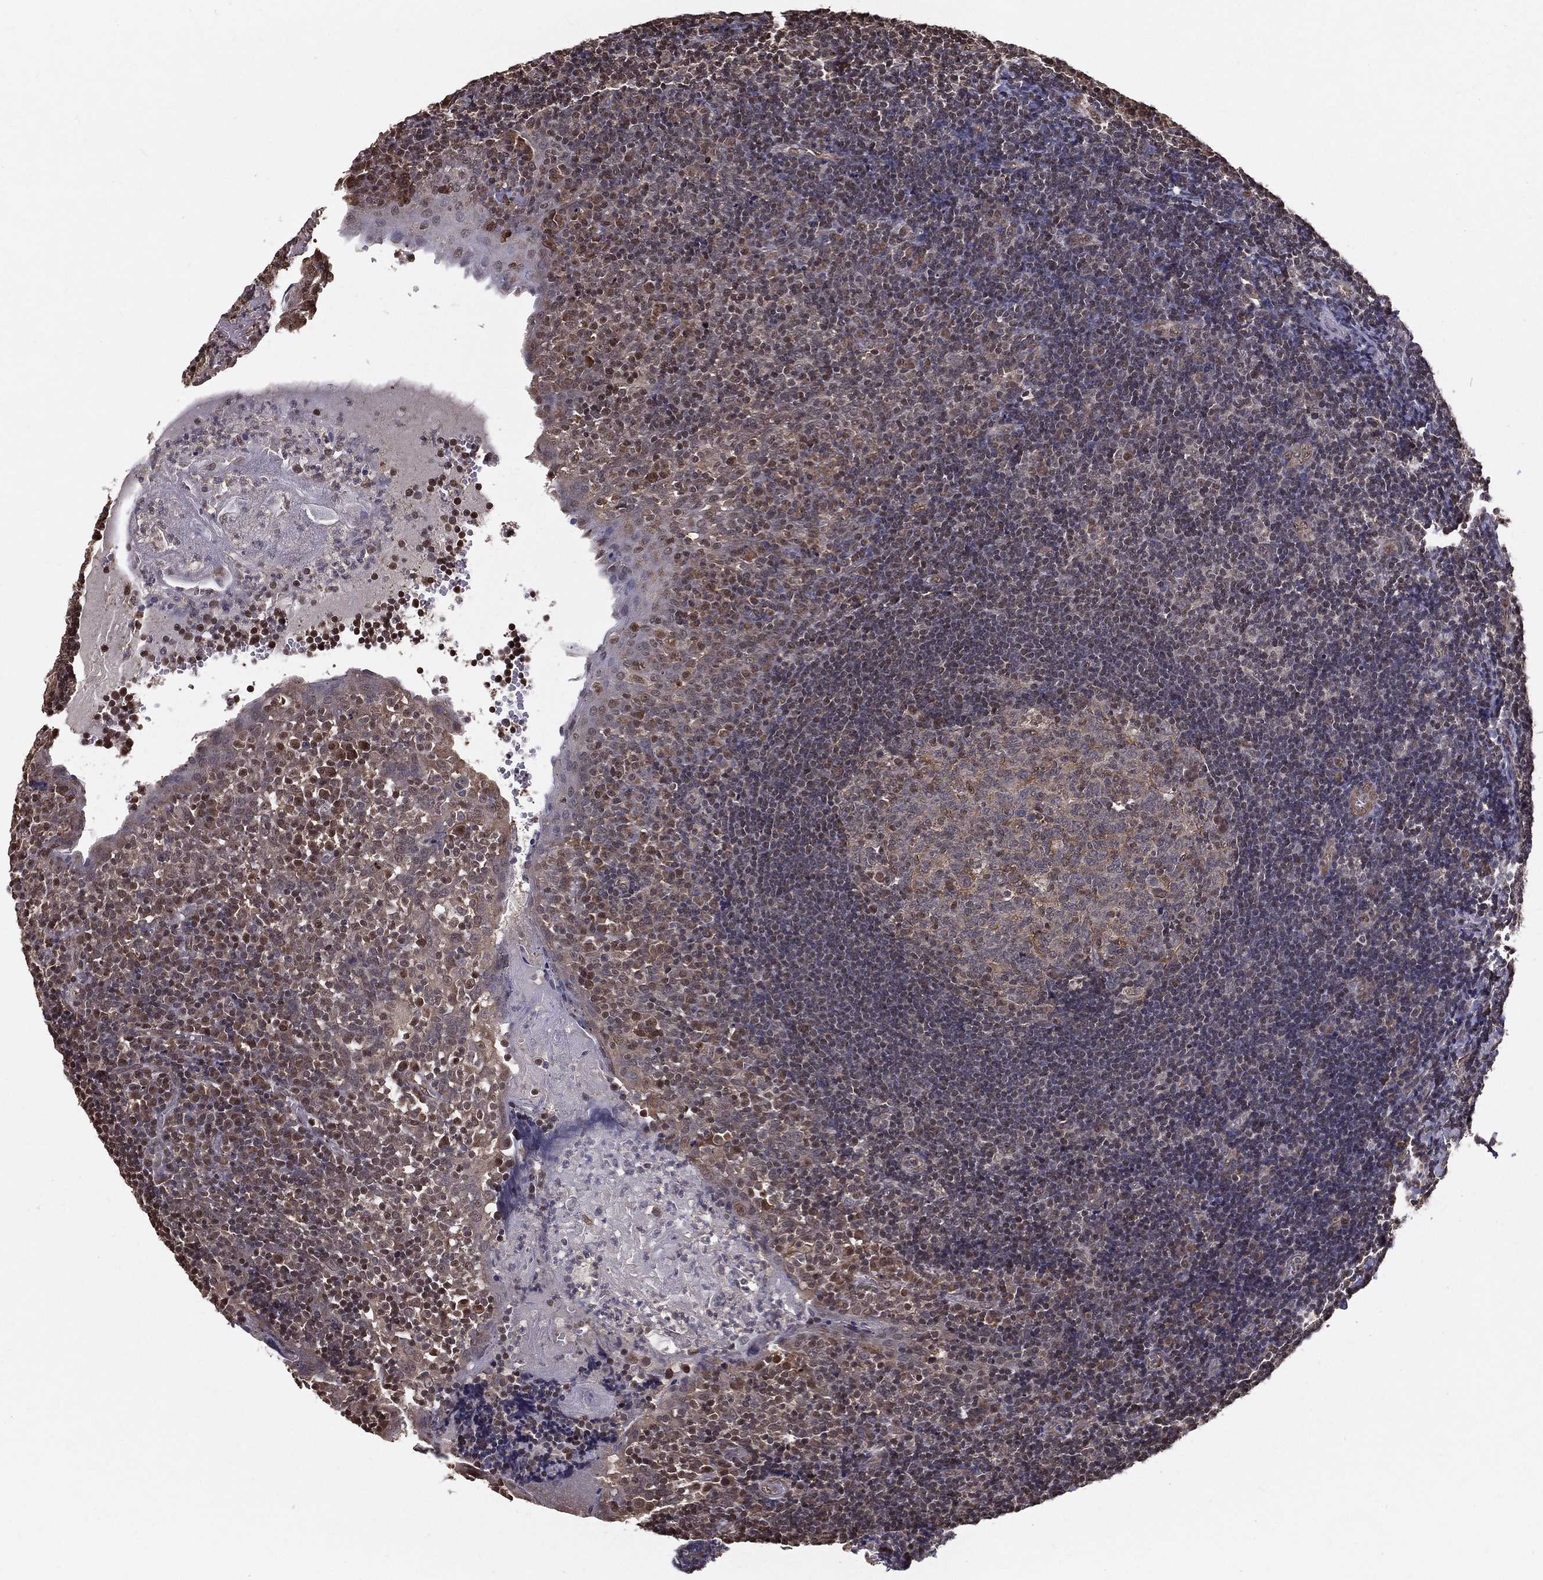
{"staining": {"intensity": "strong", "quantity": "<25%", "location": "cytoplasmic/membranous,nuclear"}, "tissue": "tonsil", "cell_type": "Germinal center cells", "image_type": "normal", "snomed": [{"axis": "morphology", "description": "Normal tissue, NOS"}, {"axis": "topography", "description": "Tonsil"}], "caption": "Brown immunohistochemical staining in unremarkable tonsil reveals strong cytoplasmic/membranous,nuclear expression in approximately <25% of germinal center cells.", "gene": "CERS2", "patient": {"sex": "female", "age": 13}}